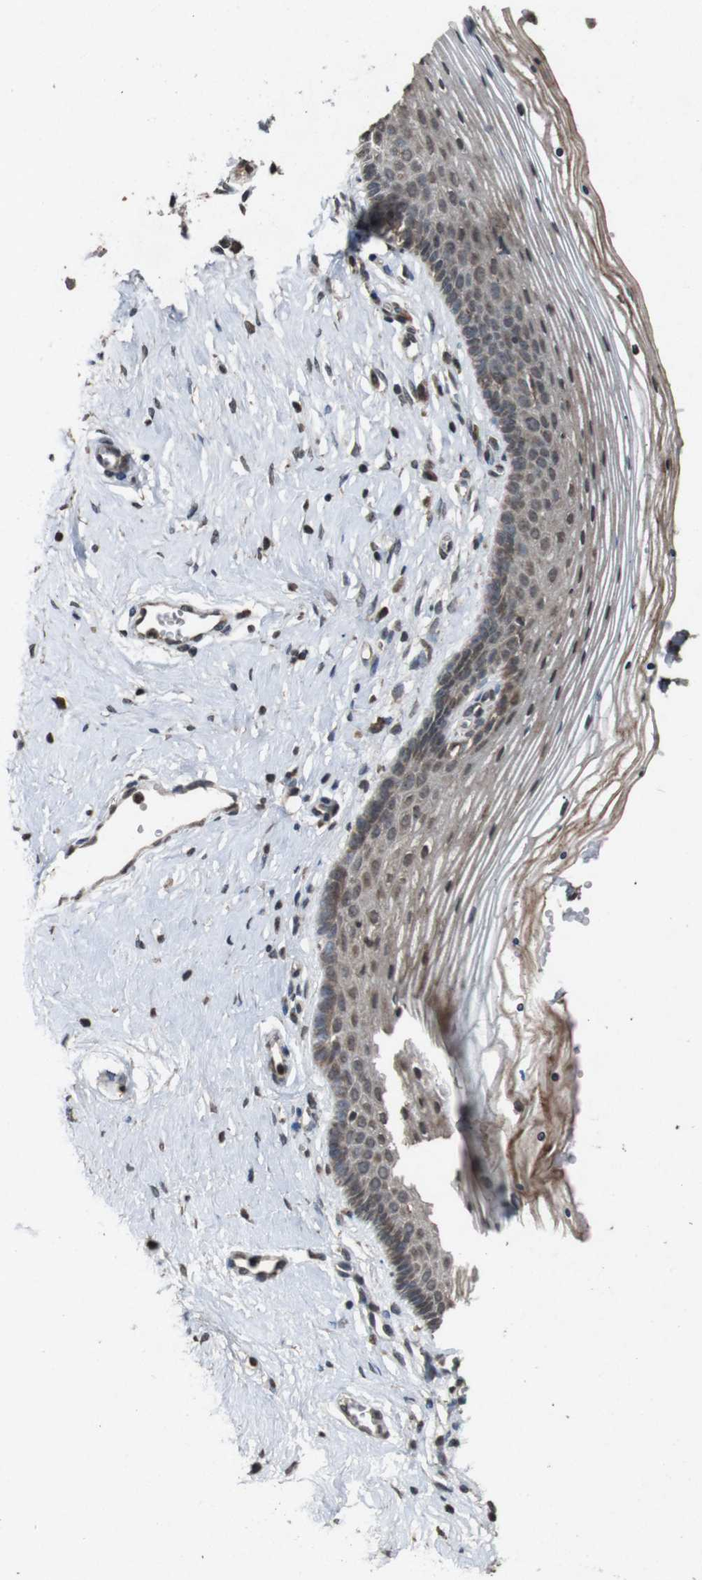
{"staining": {"intensity": "weak", "quantity": "25%-75%", "location": "cytoplasmic/membranous,nuclear"}, "tissue": "vagina", "cell_type": "Squamous epithelial cells", "image_type": "normal", "snomed": [{"axis": "morphology", "description": "Normal tissue, NOS"}, {"axis": "topography", "description": "Vagina"}], "caption": "Protein expression analysis of normal human vagina reveals weak cytoplasmic/membranous,nuclear expression in about 25%-75% of squamous epithelial cells.", "gene": "SORL1", "patient": {"sex": "female", "age": 32}}